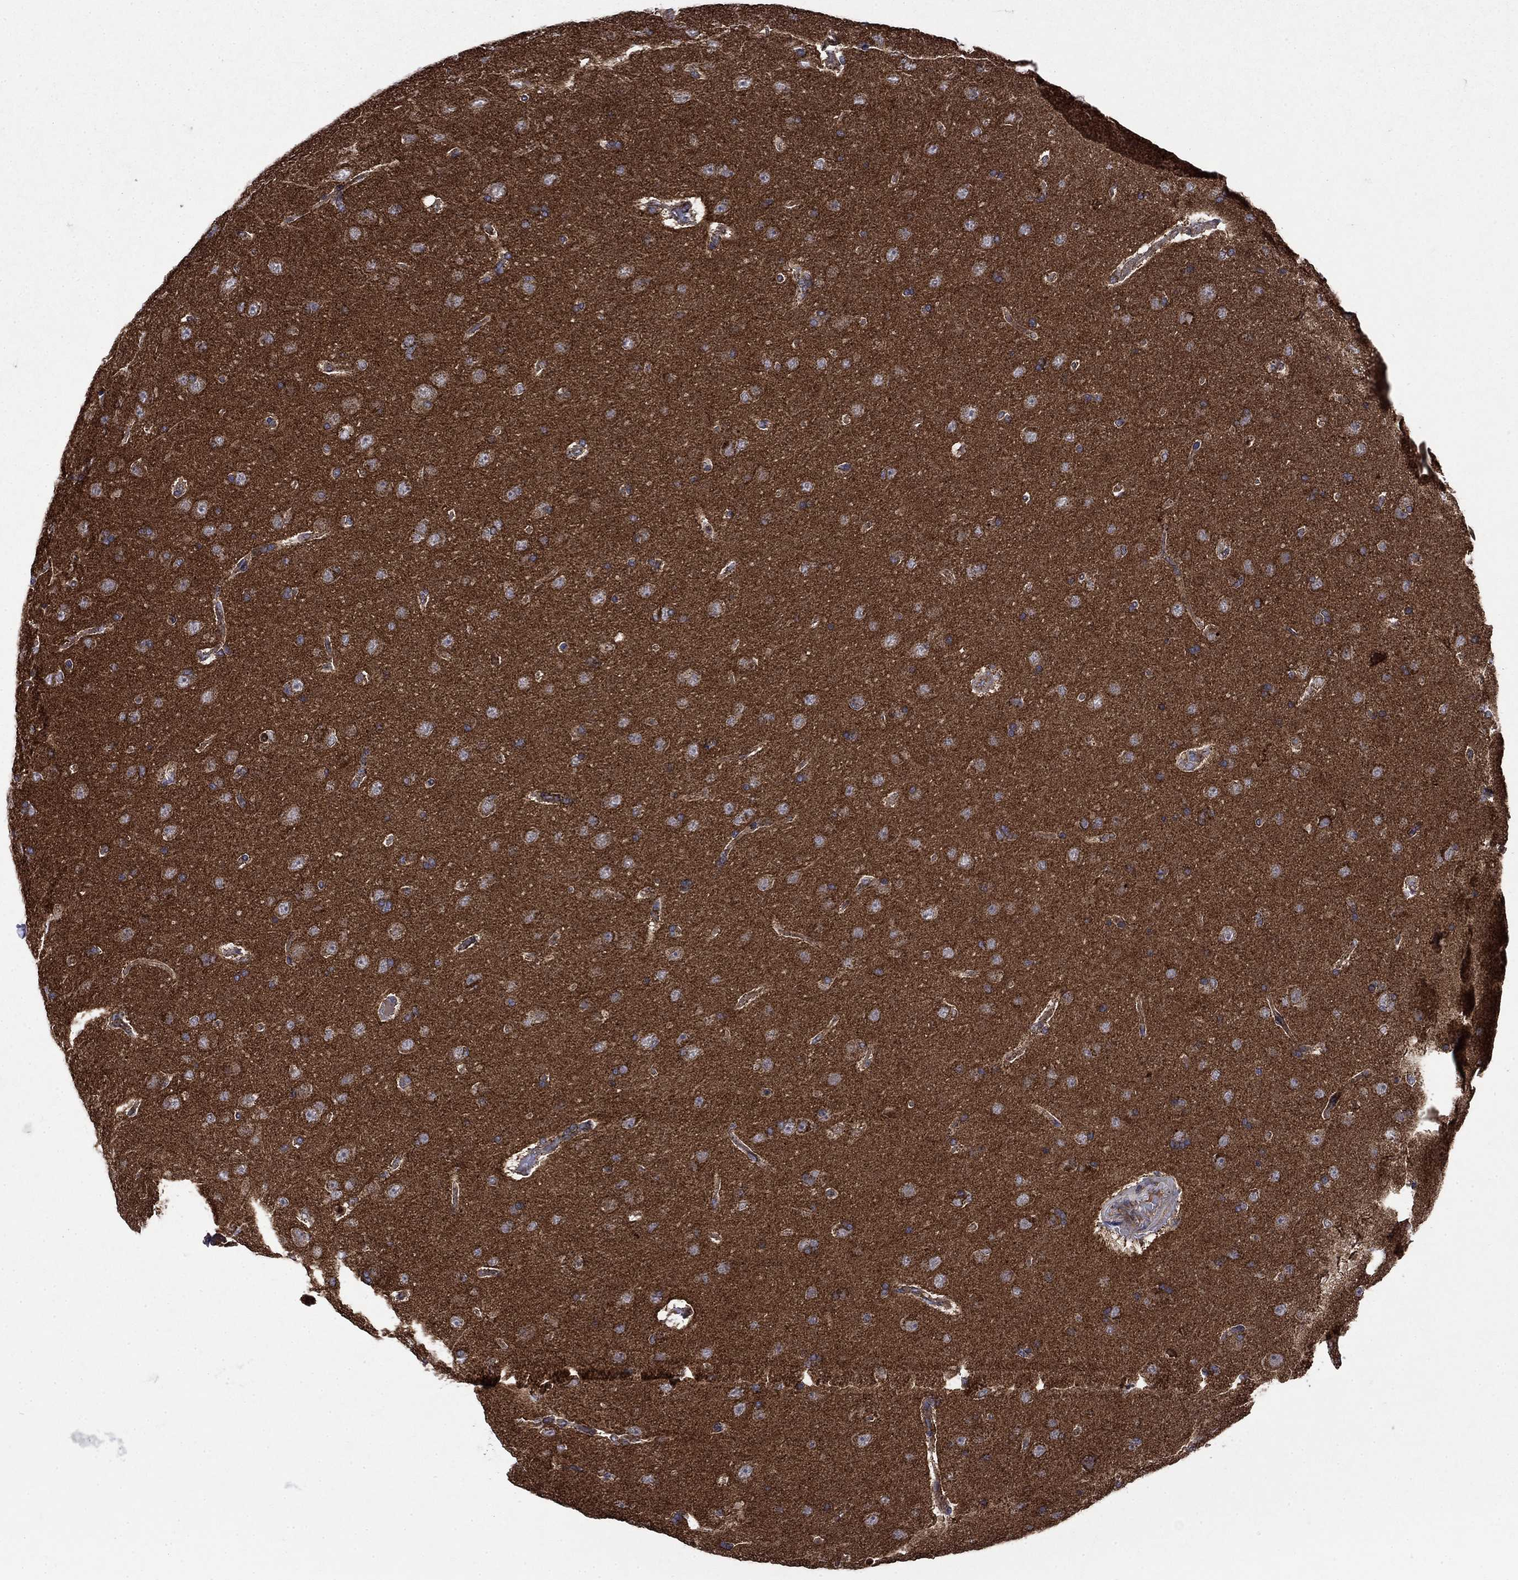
{"staining": {"intensity": "moderate", "quantity": "25%-75%", "location": "cytoplasmic/membranous"}, "tissue": "glioma", "cell_type": "Tumor cells", "image_type": "cancer", "snomed": [{"axis": "morphology", "description": "Glioma, malignant, NOS"}, {"axis": "topography", "description": "Cerebral cortex"}], "caption": "Glioma (malignant) was stained to show a protein in brown. There is medium levels of moderate cytoplasmic/membranous positivity in about 25%-75% of tumor cells. The staining was performed using DAB (3,3'-diaminobenzidine), with brown indicating positive protein expression. Nuclei are stained blue with hematoxylin.", "gene": "RNF19B", "patient": {"sex": "male", "age": 58}}